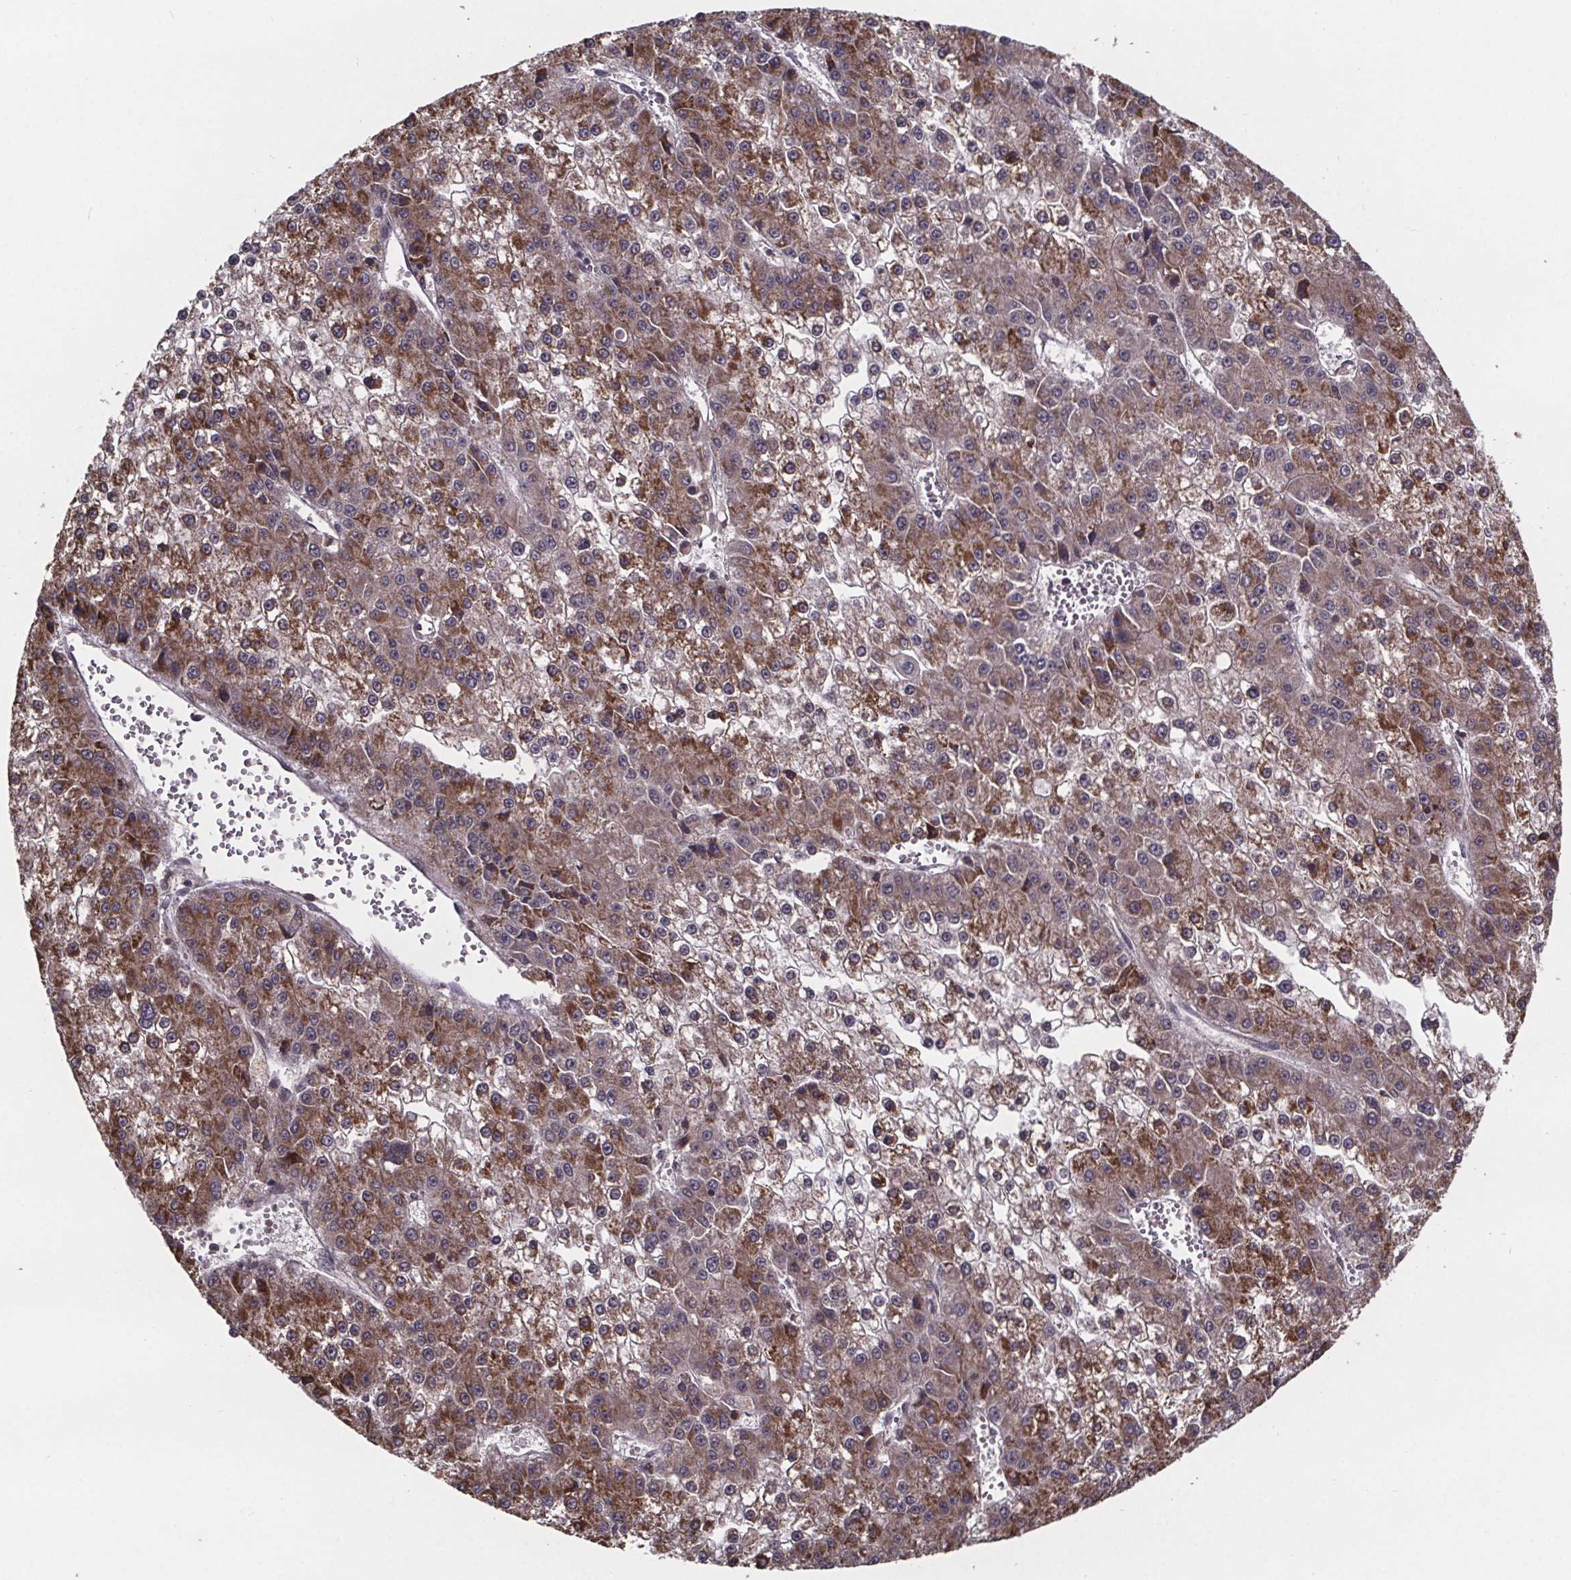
{"staining": {"intensity": "moderate", "quantity": ">75%", "location": "cytoplasmic/membranous"}, "tissue": "liver cancer", "cell_type": "Tumor cells", "image_type": "cancer", "snomed": [{"axis": "morphology", "description": "Carcinoma, Hepatocellular, NOS"}, {"axis": "topography", "description": "Liver"}], "caption": "A micrograph of human liver cancer (hepatocellular carcinoma) stained for a protein shows moderate cytoplasmic/membranous brown staining in tumor cells. (DAB (3,3'-diaminobenzidine) IHC, brown staining for protein, blue staining for nuclei).", "gene": "SAT1", "patient": {"sex": "female", "age": 73}}